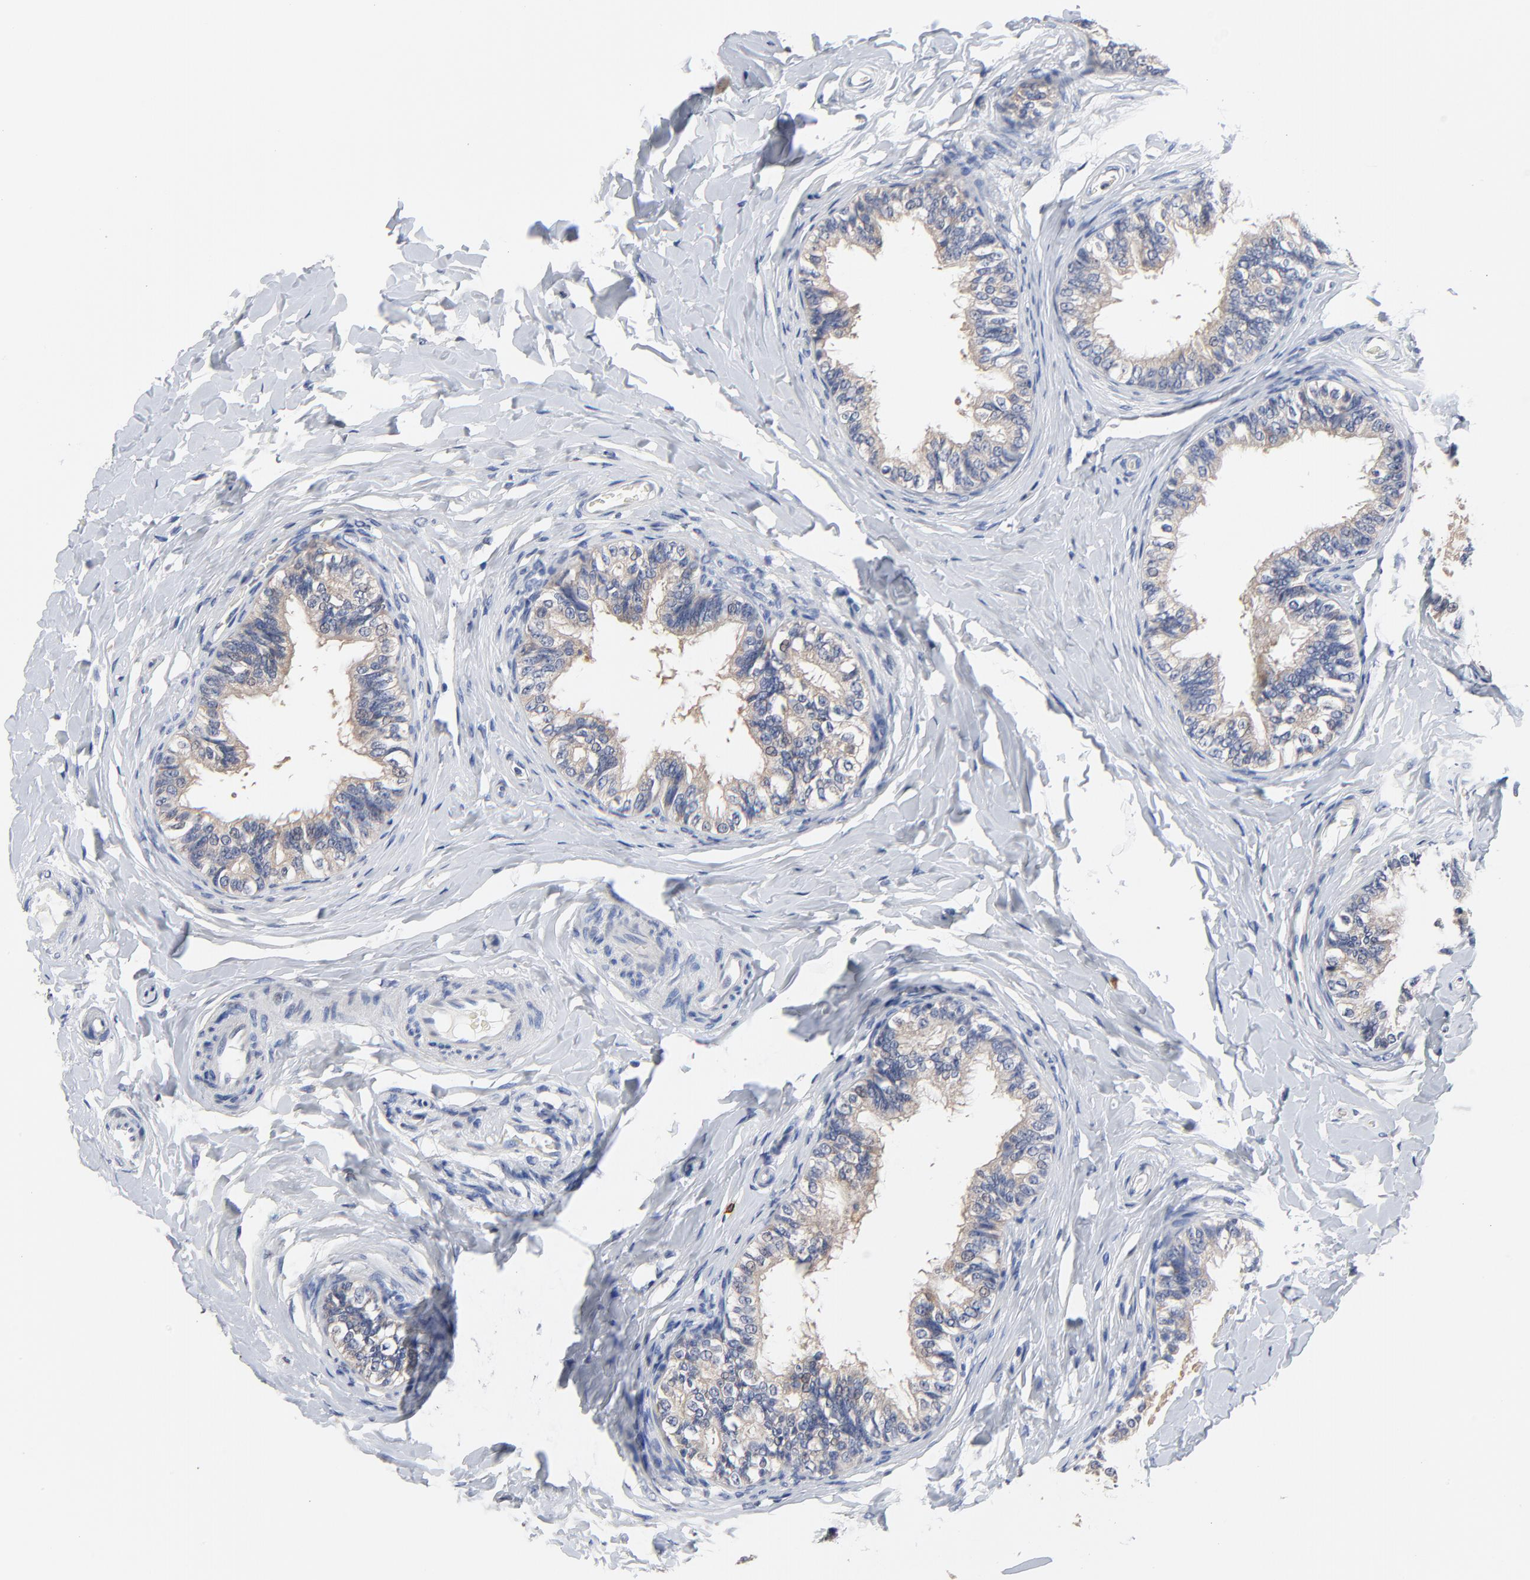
{"staining": {"intensity": "weak", "quantity": "25%-75%", "location": "cytoplasmic/membranous"}, "tissue": "epididymis", "cell_type": "Glandular cells", "image_type": "normal", "snomed": [{"axis": "morphology", "description": "Normal tissue, NOS"}, {"axis": "topography", "description": "Epididymis"}], "caption": "Epididymis stained with immunohistochemistry reveals weak cytoplasmic/membranous positivity in about 25%-75% of glandular cells. Using DAB (brown) and hematoxylin (blue) stains, captured at high magnification using brightfield microscopy.", "gene": "FBXL5", "patient": {"sex": "male", "age": 26}}